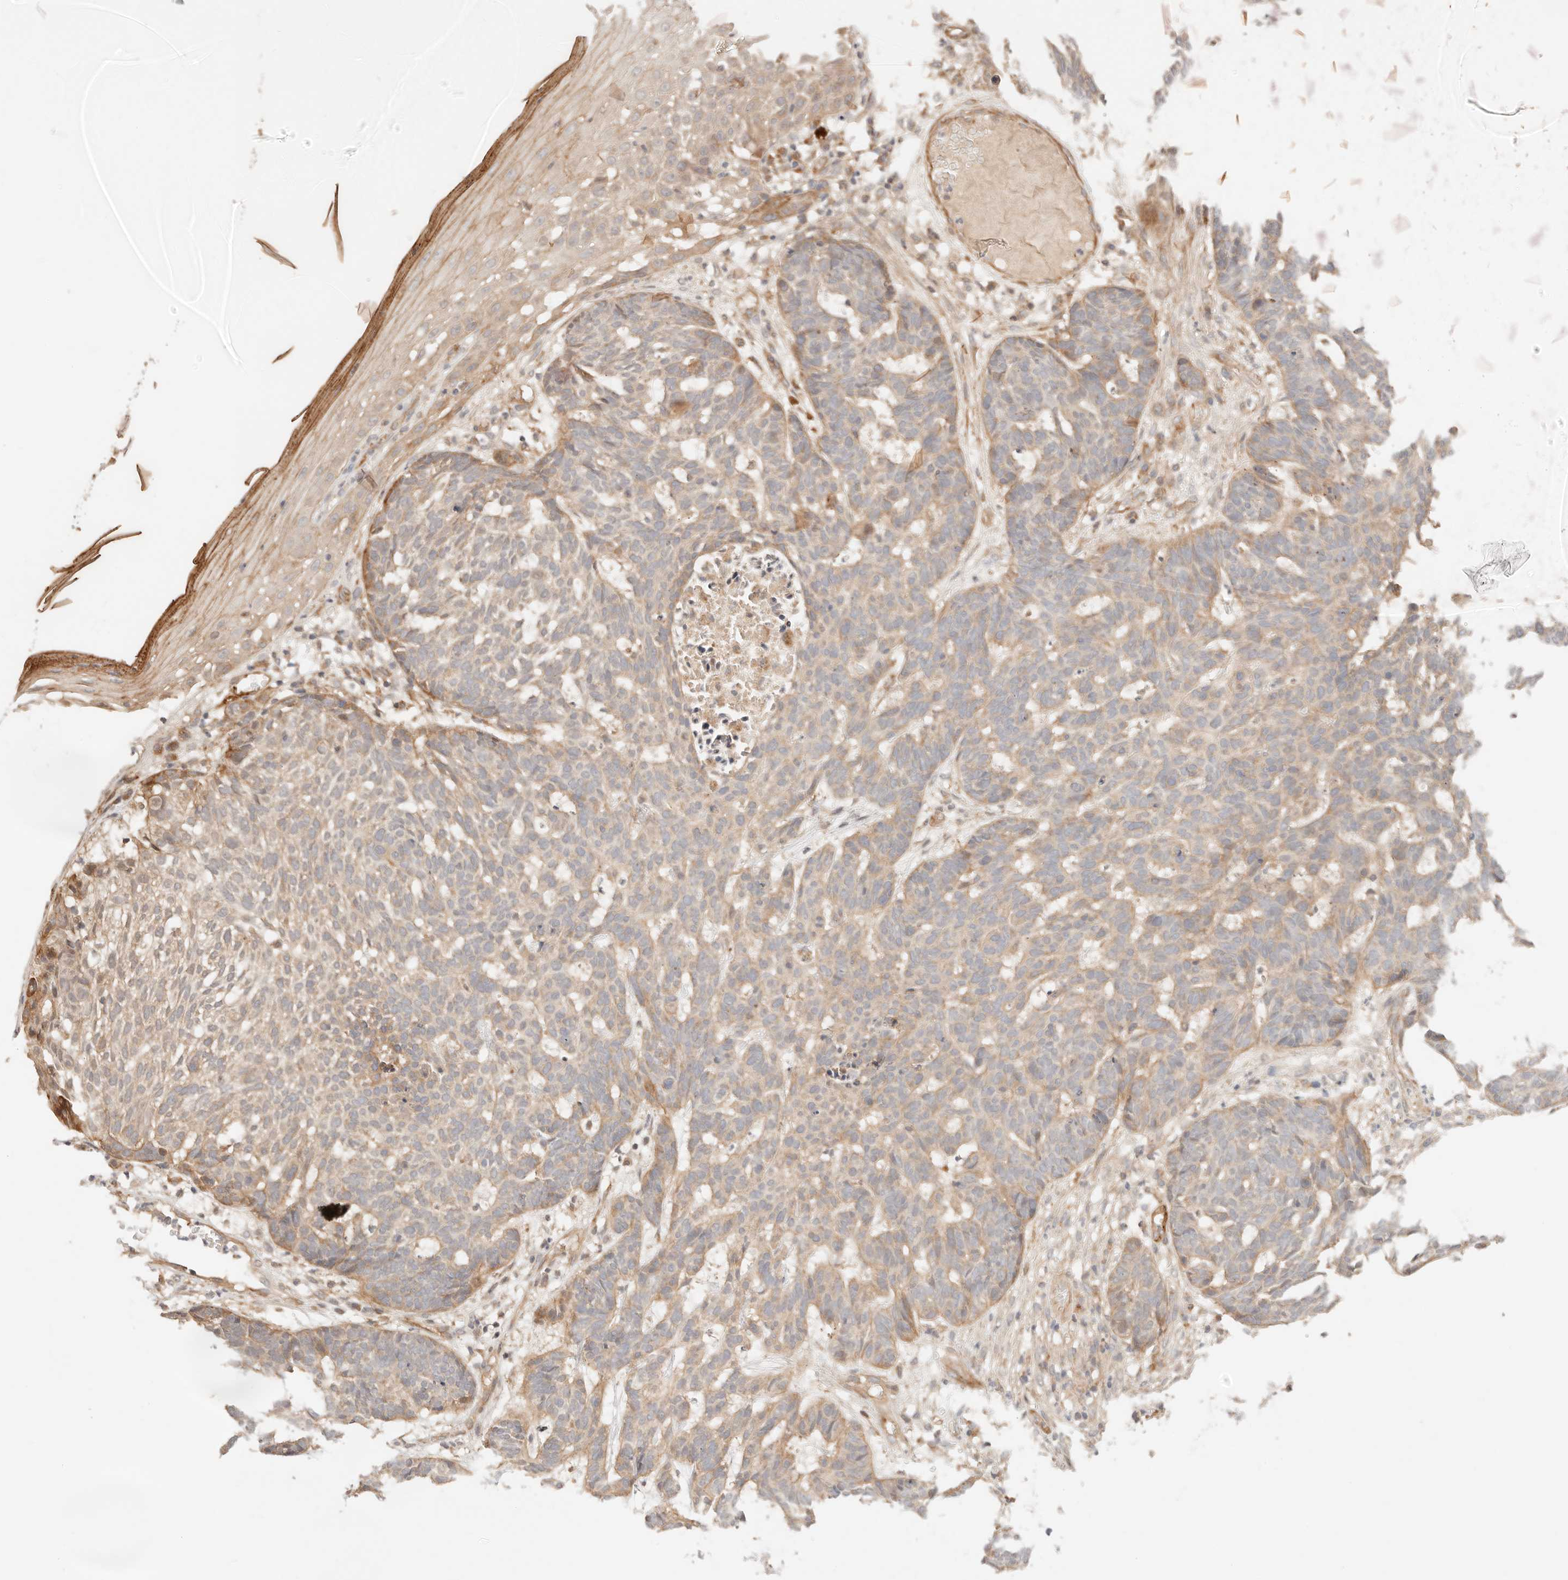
{"staining": {"intensity": "weak", "quantity": ">75%", "location": "cytoplasmic/membranous"}, "tissue": "skin cancer", "cell_type": "Tumor cells", "image_type": "cancer", "snomed": [{"axis": "morphology", "description": "Basal cell carcinoma"}, {"axis": "topography", "description": "Skin"}], "caption": "Protein staining of skin basal cell carcinoma tissue demonstrates weak cytoplasmic/membranous staining in approximately >75% of tumor cells.", "gene": "IL1R2", "patient": {"sex": "male", "age": 85}}